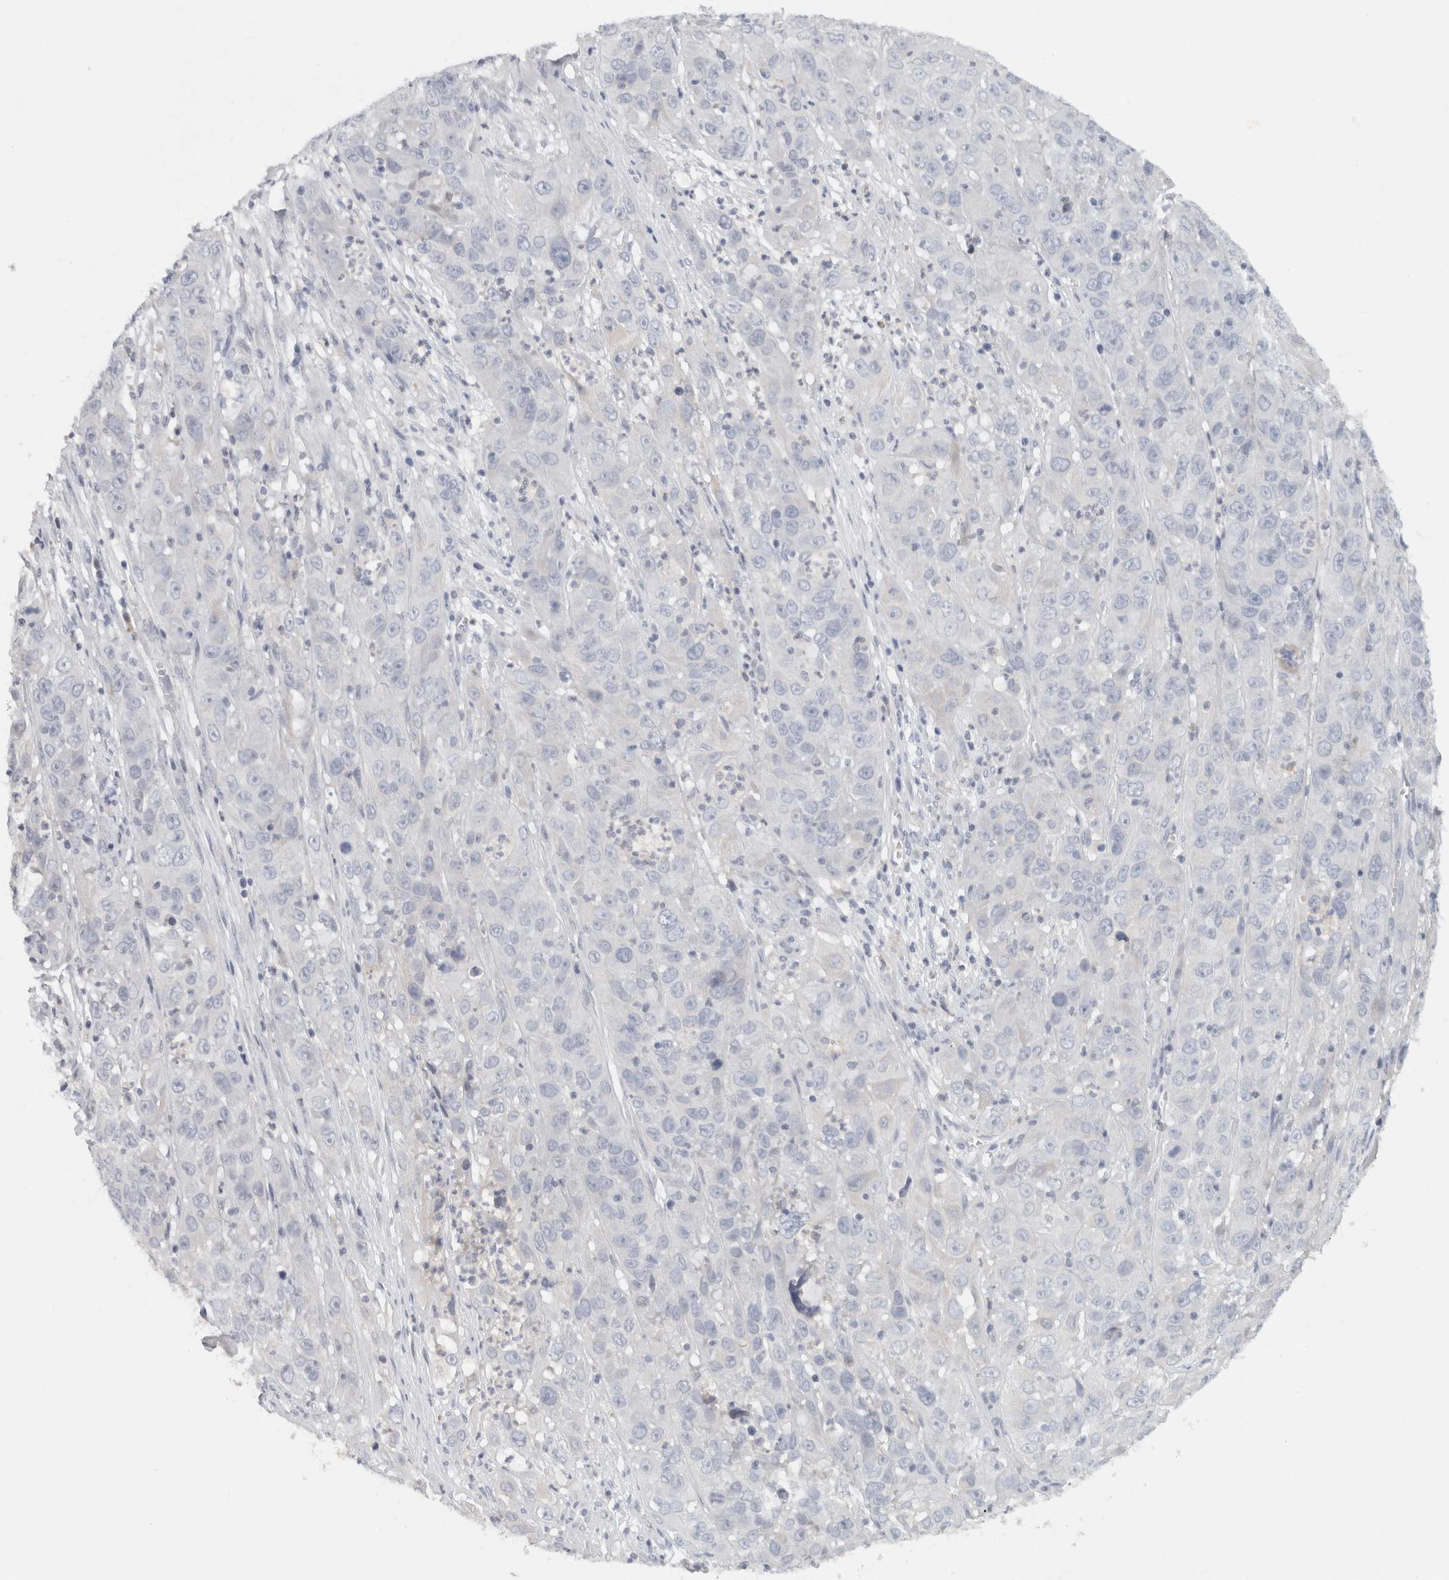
{"staining": {"intensity": "negative", "quantity": "none", "location": "none"}, "tissue": "cervical cancer", "cell_type": "Tumor cells", "image_type": "cancer", "snomed": [{"axis": "morphology", "description": "Squamous cell carcinoma, NOS"}, {"axis": "topography", "description": "Cervix"}], "caption": "Immunohistochemistry (IHC) histopathology image of squamous cell carcinoma (cervical) stained for a protein (brown), which reveals no staining in tumor cells.", "gene": "STK31", "patient": {"sex": "female", "age": 32}}